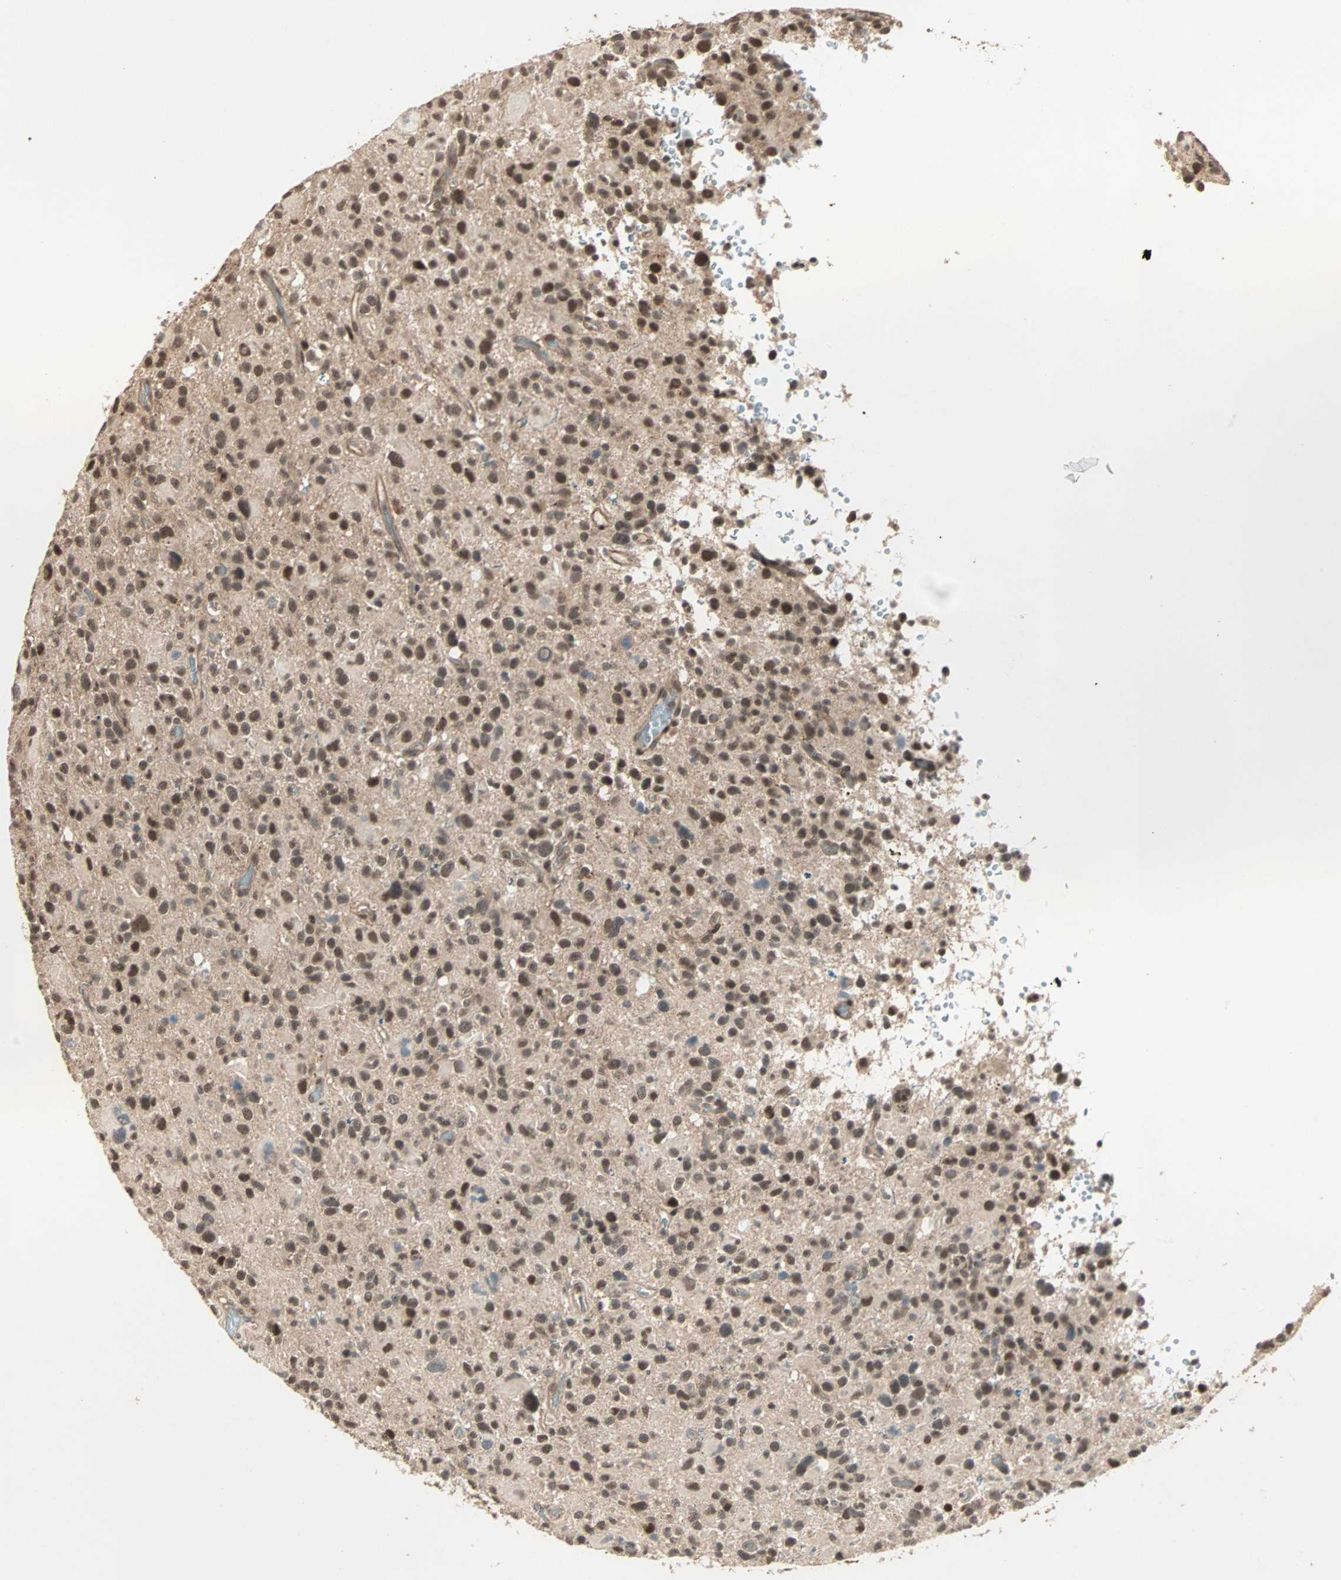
{"staining": {"intensity": "moderate", "quantity": ">75%", "location": "nuclear"}, "tissue": "glioma", "cell_type": "Tumor cells", "image_type": "cancer", "snomed": [{"axis": "morphology", "description": "Glioma, malignant, High grade"}, {"axis": "topography", "description": "Brain"}], "caption": "Immunohistochemical staining of human malignant high-grade glioma displays moderate nuclear protein expression in approximately >75% of tumor cells. (DAB (3,3'-diaminobenzidine) IHC, brown staining for protein, blue staining for nuclei).", "gene": "ZNF701", "patient": {"sex": "male", "age": 48}}